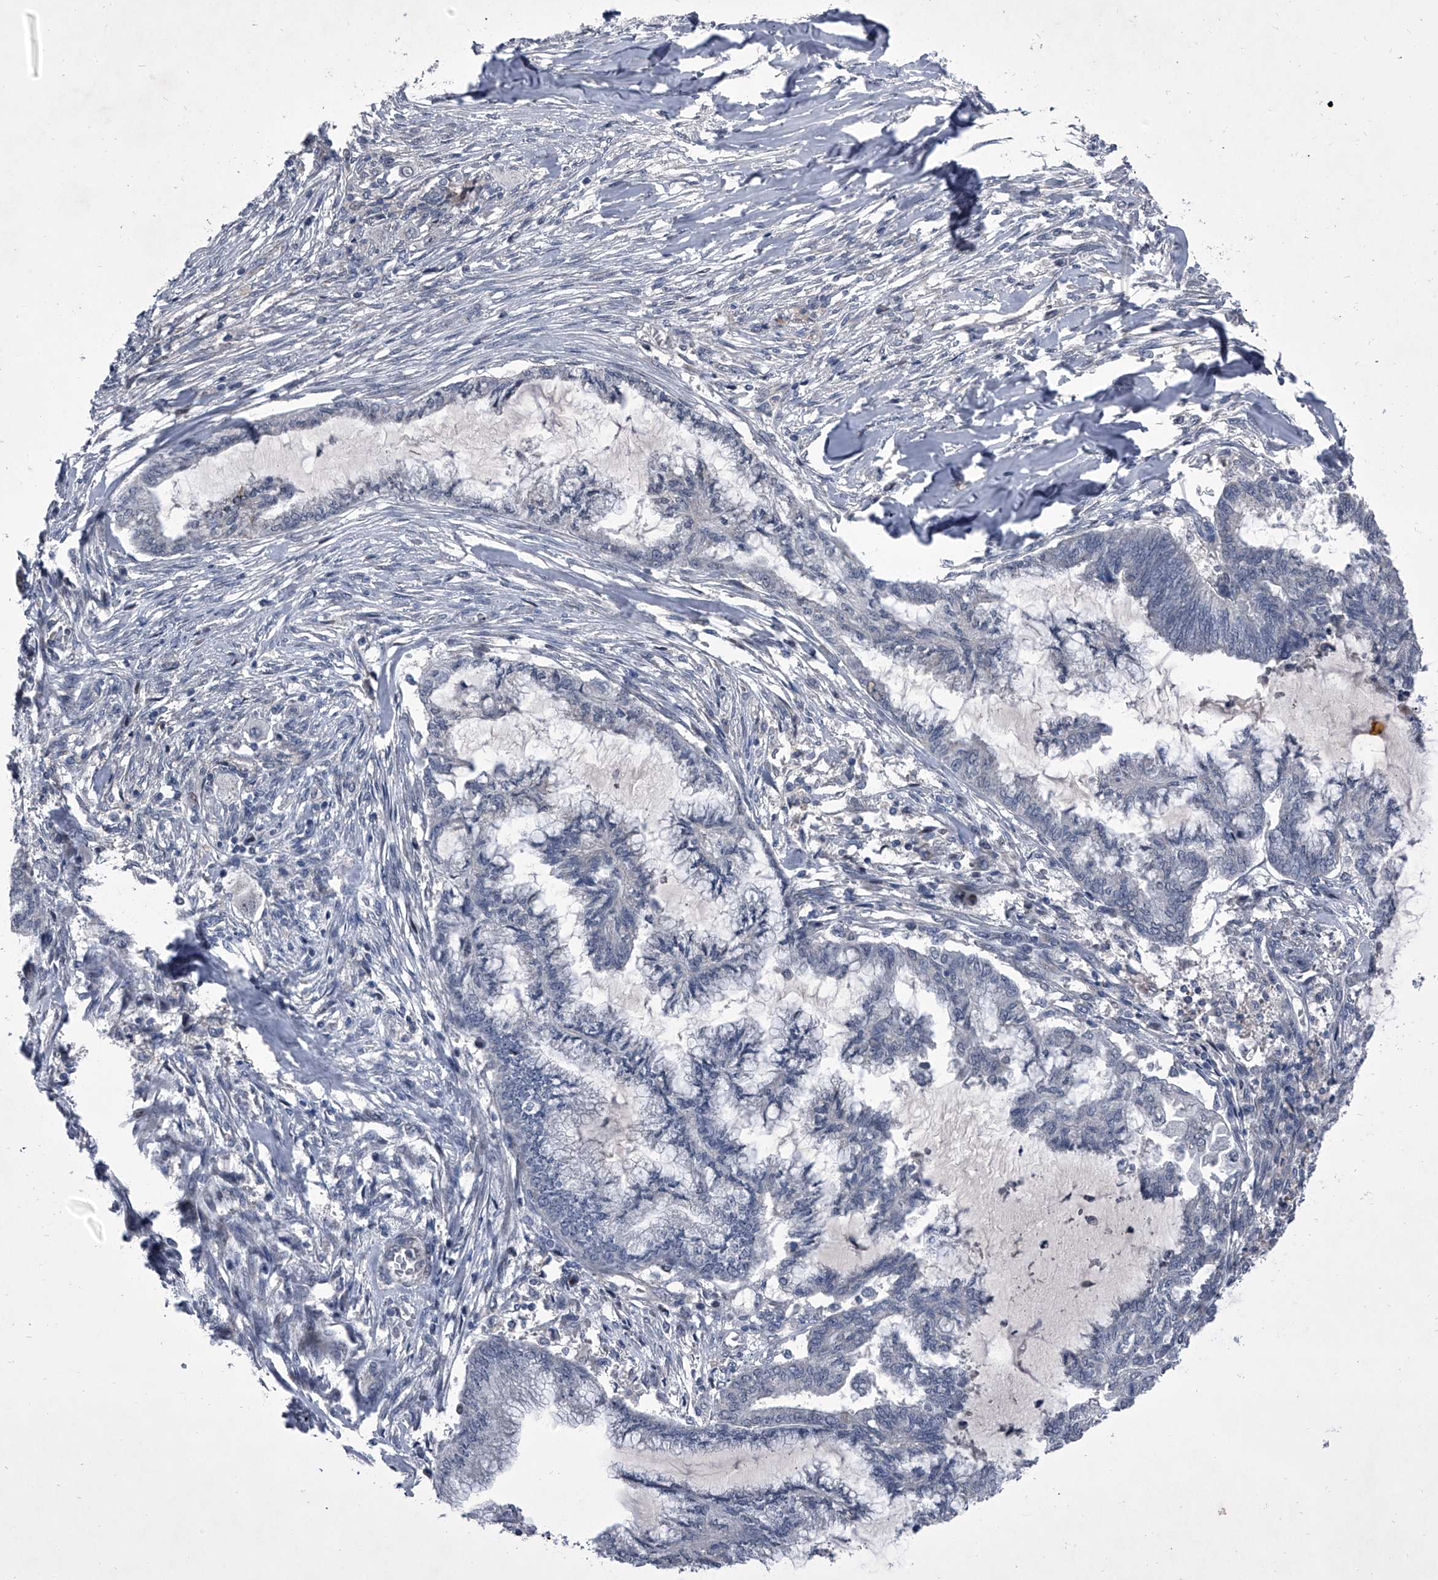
{"staining": {"intensity": "negative", "quantity": "none", "location": "none"}, "tissue": "endometrial cancer", "cell_type": "Tumor cells", "image_type": "cancer", "snomed": [{"axis": "morphology", "description": "Adenocarcinoma, NOS"}, {"axis": "topography", "description": "Endometrium"}], "caption": "Micrograph shows no protein positivity in tumor cells of endometrial adenocarcinoma tissue.", "gene": "ELK4", "patient": {"sex": "female", "age": 86}}